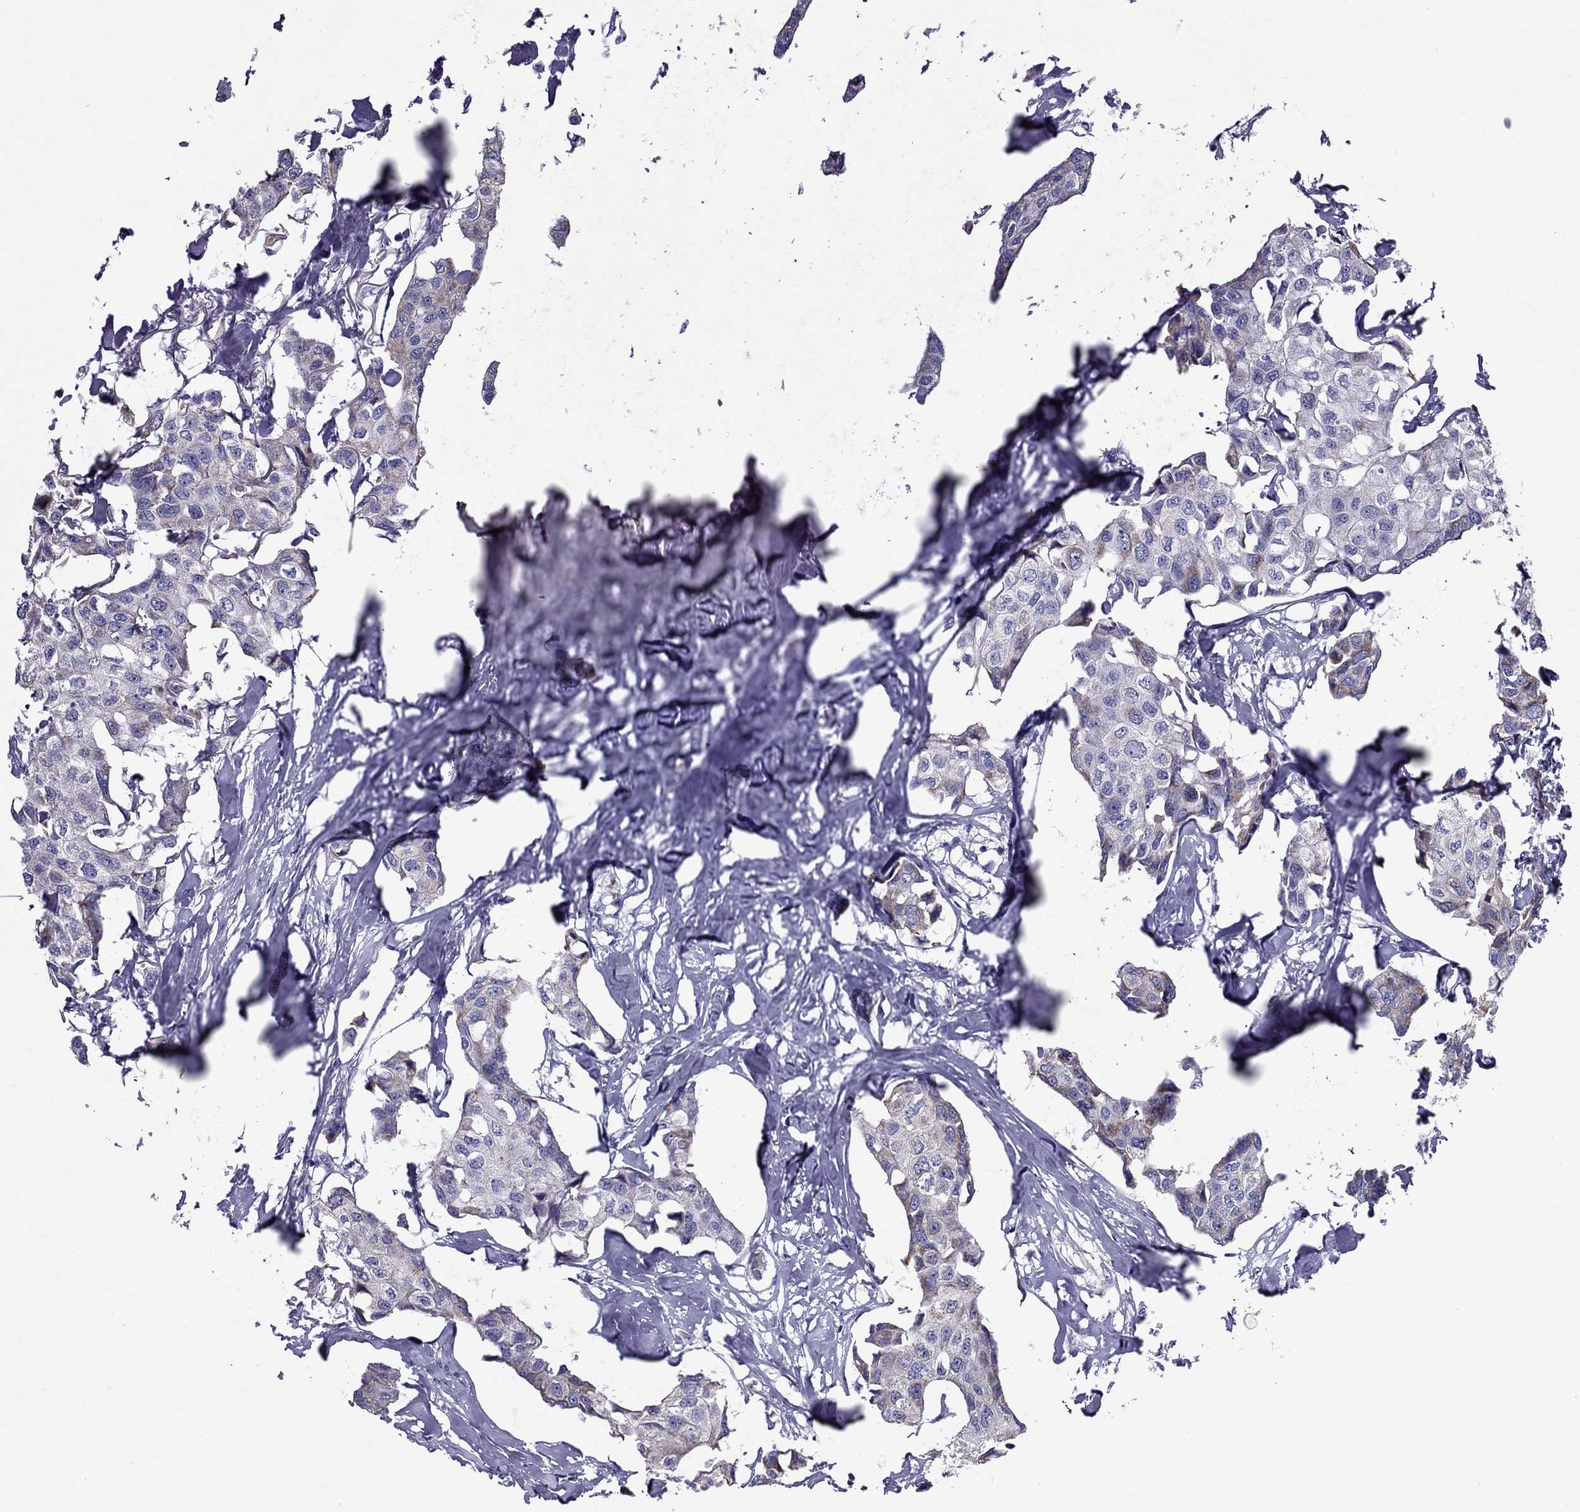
{"staining": {"intensity": "negative", "quantity": "none", "location": "none"}, "tissue": "breast cancer", "cell_type": "Tumor cells", "image_type": "cancer", "snomed": [{"axis": "morphology", "description": "Duct carcinoma"}, {"axis": "topography", "description": "Breast"}], "caption": "Immunohistochemical staining of human invasive ductal carcinoma (breast) reveals no significant expression in tumor cells.", "gene": "TTLL13", "patient": {"sex": "female", "age": 80}}